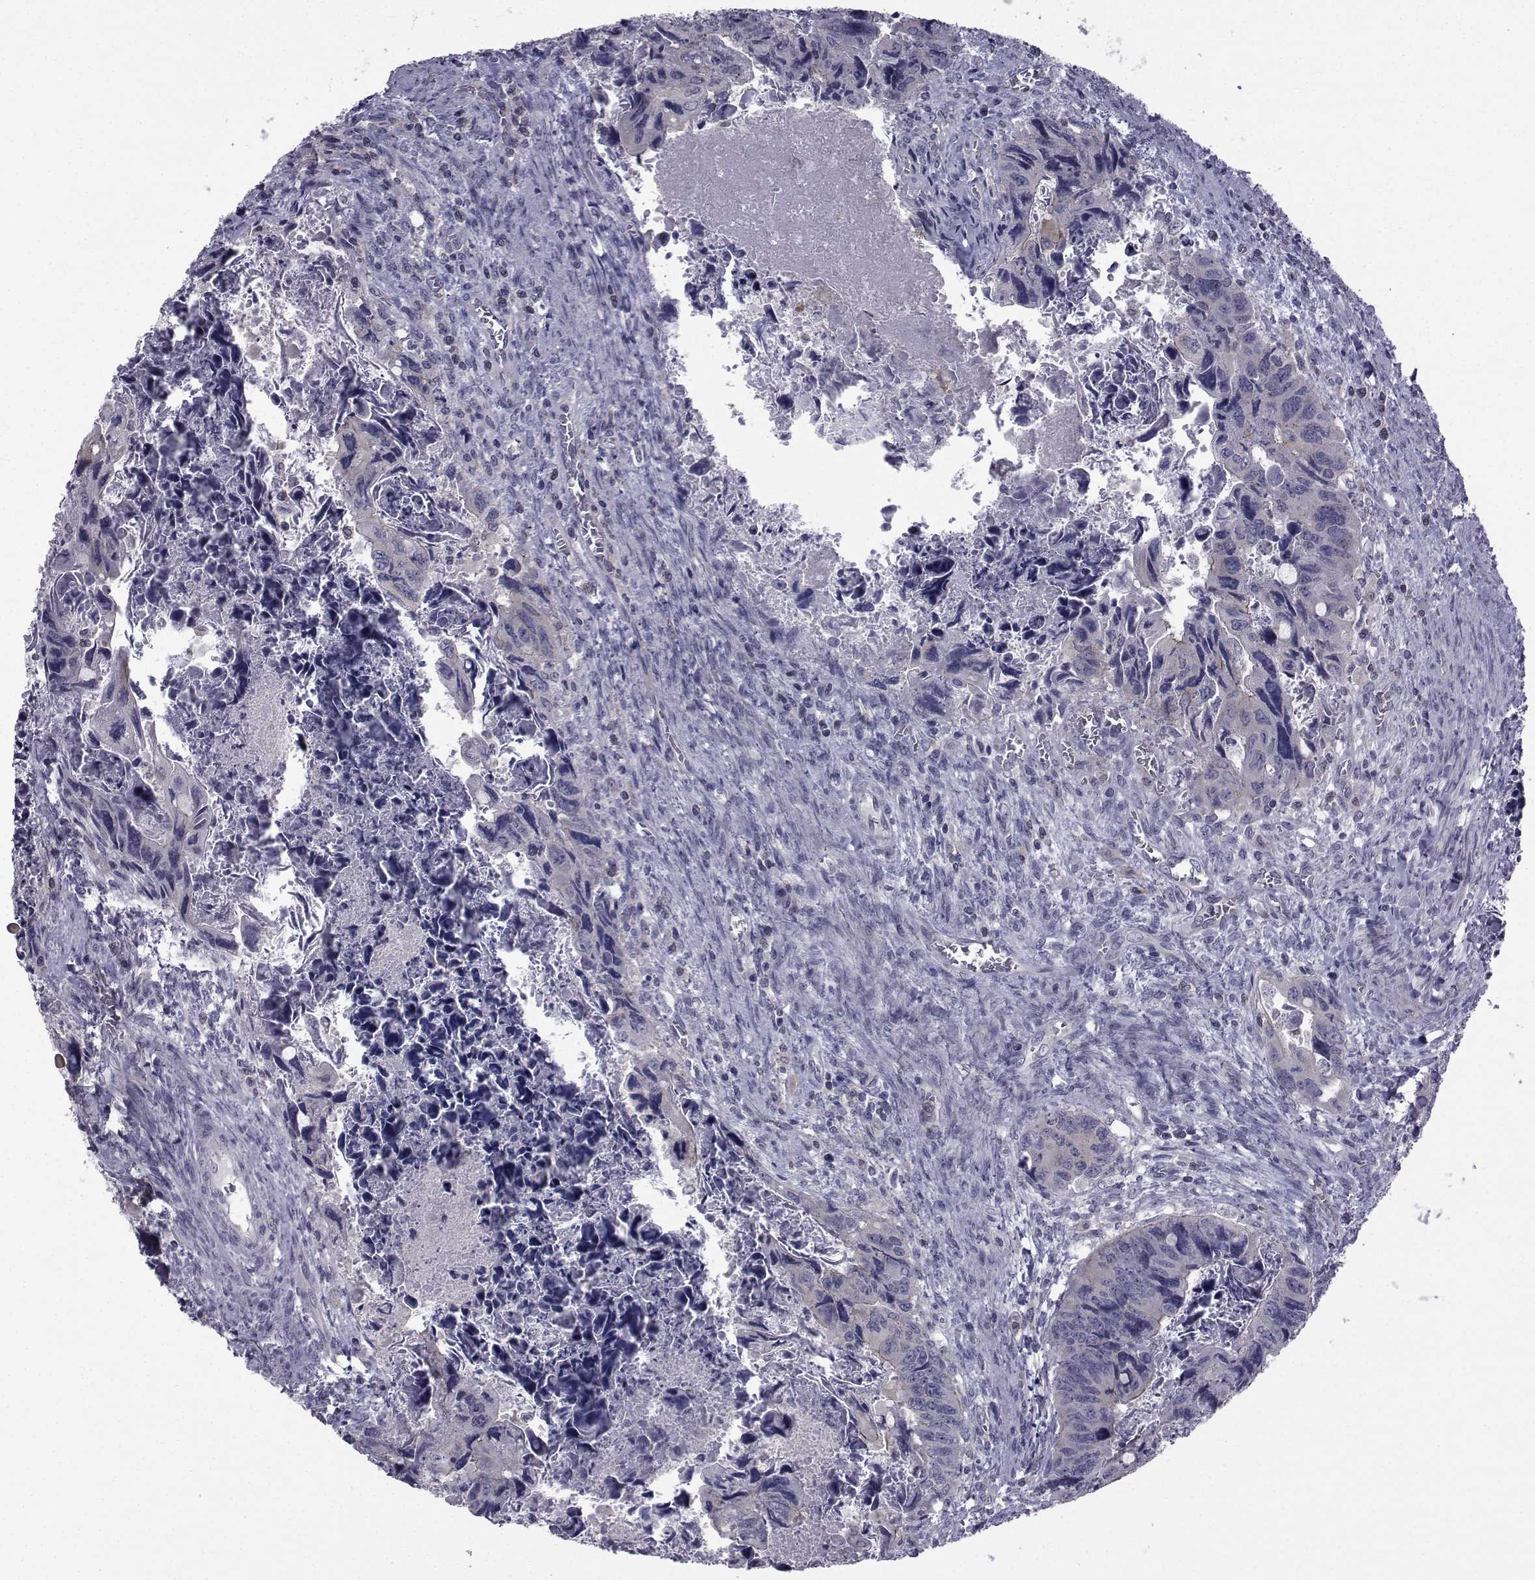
{"staining": {"intensity": "negative", "quantity": "none", "location": "none"}, "tissue": "colorectal cancer", "cell_type": "Tumor cells", "image_type": "cancer", "snomed": [{"axis": "morphology", "description": "Adenocarcinoma, NOS"}, {"axis": "topography", "description": "Rectum"}], "caption": "A photomicrograph of human colorectal adenocarcinoma is negative for staining in tumor cells. (Immunohistochemistry (ihc), brightfield microscopy, high magnification).", "gene": "SLC30A10", "patient": {"sex": "male", "age": 62}}